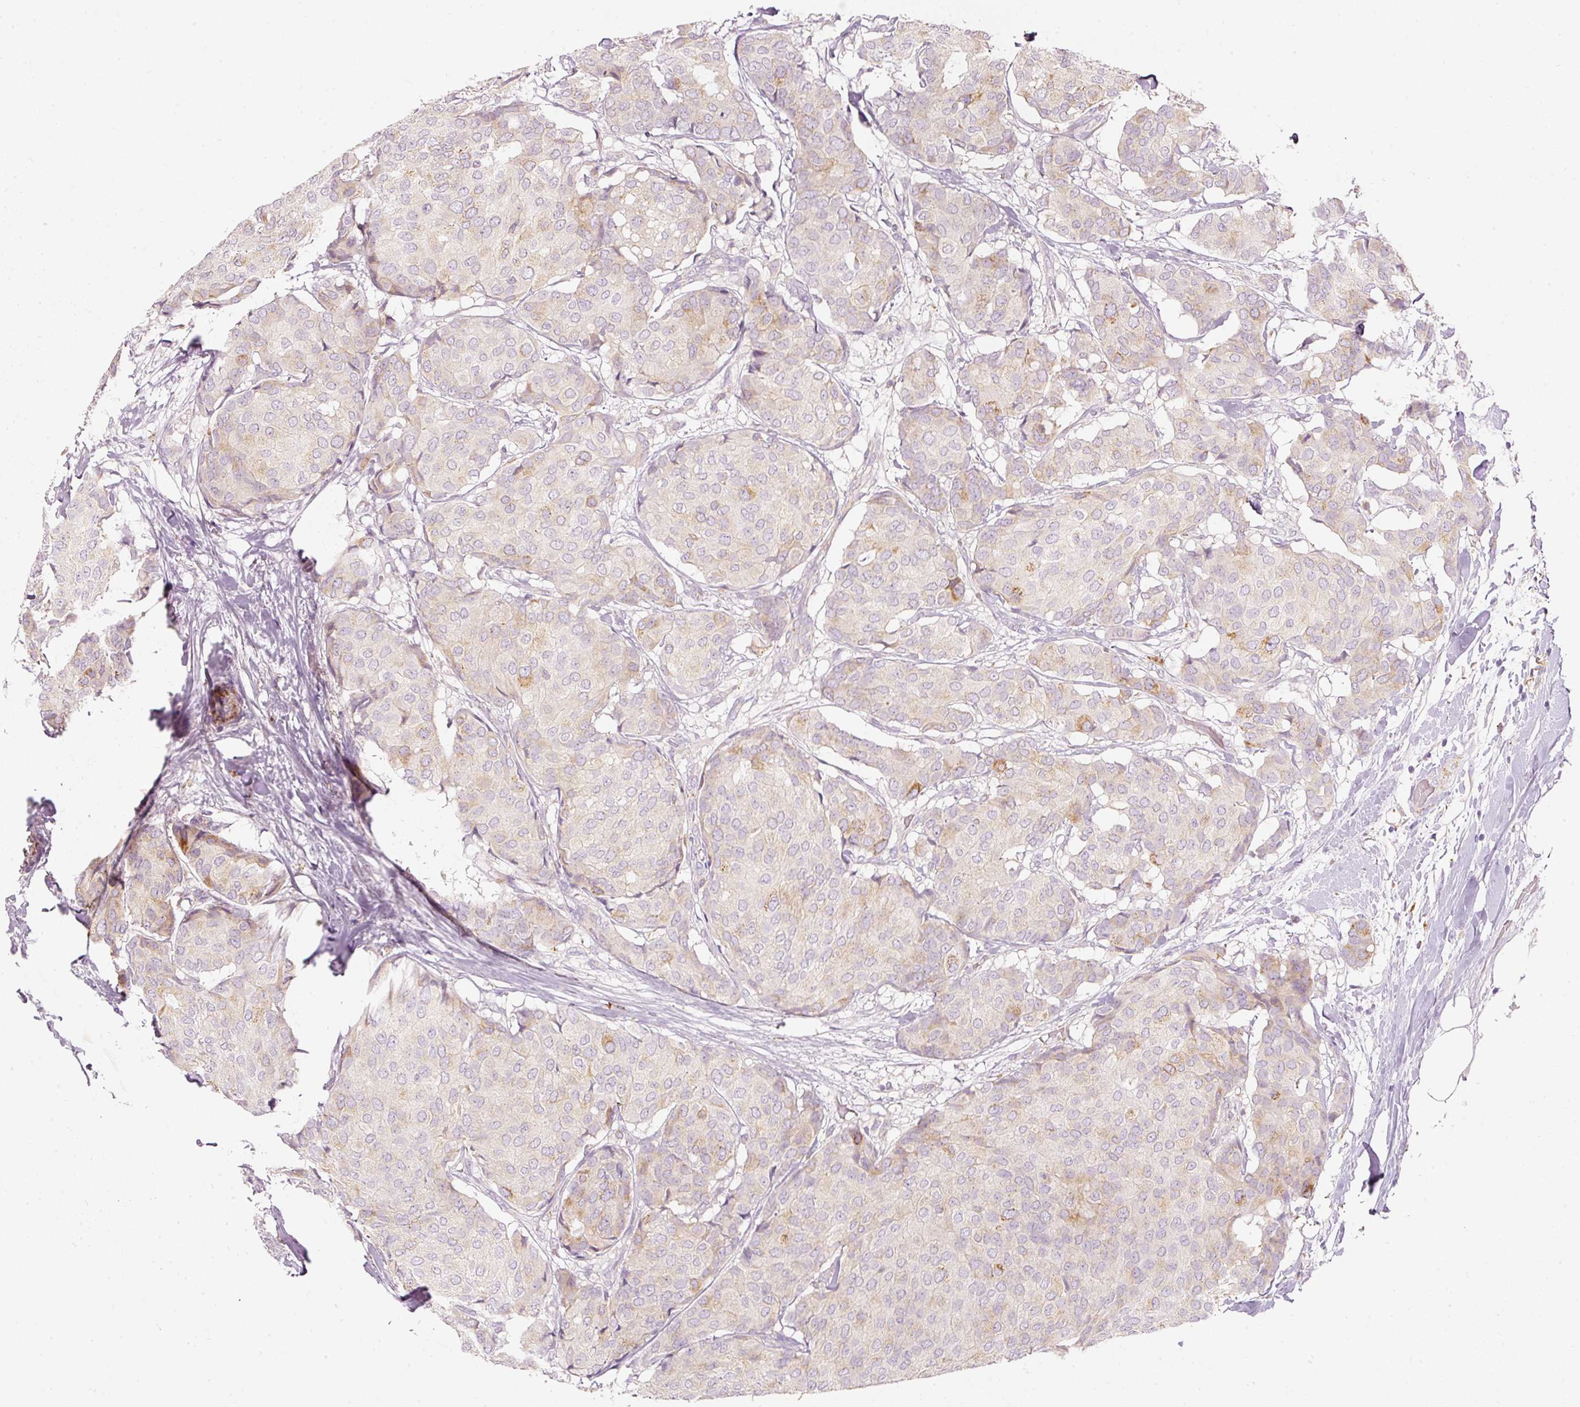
{"staining": {"intensity": "moderate", "quantity": "<25%", "location": "cytoplasmic/membranous"}, "tissue": "breast cancer", "cell_type": "Tumor cells", "image_type": "cancer", "snomed": [{"axis": "morphology", "description": "Duct carcinoma"}, {"axis": "topography", "description": "Breast"}], "caption": "Approximately <25% of tumor cells in human intraductal carcinoma (breast) reveal moderate cytoplasmic/membranous protein staining as visualized by brown immunohistochemical staining.", "gene": "MTHFD2", "patient": {"sex": "female", "age": 75}}